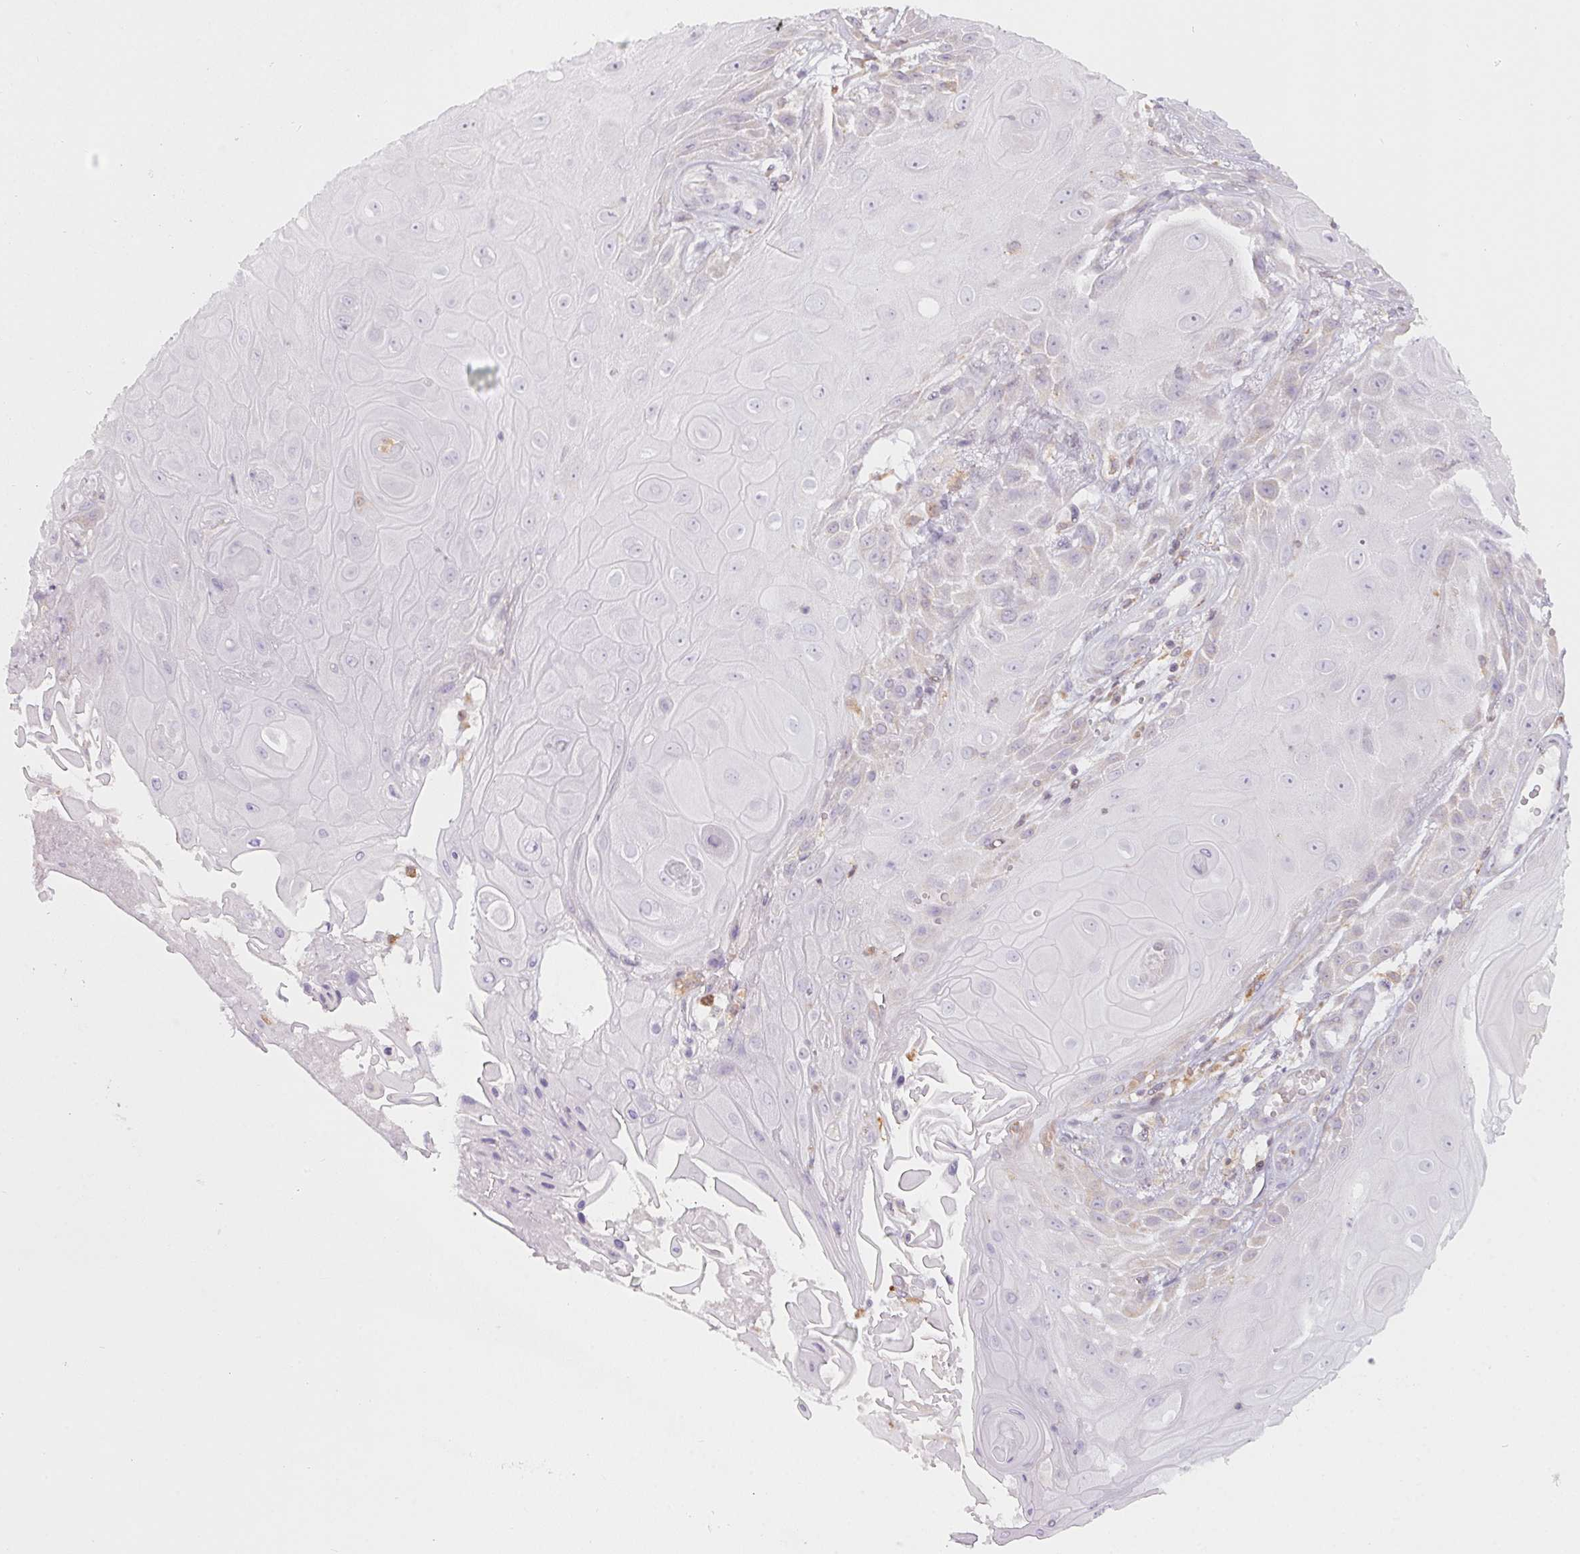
{"staining": {"intensity": "negative", "quantity": "none", "location": "none"}, "tissue": "skin cancer", "cell_type": "Tumor cells", "image_type": "cancer", "snomed": [{"axis": "morphology", "description": "Squamous cell carcinoma, NOS"}, {"axis": "topography", "description": "Skin"}], "caption": "The histopathology image exhibits no staining of tumor cells in skin squamous cell carcinoma.", "gene": "SOAT1", "patient": {"sex": "male", "age": 62}}